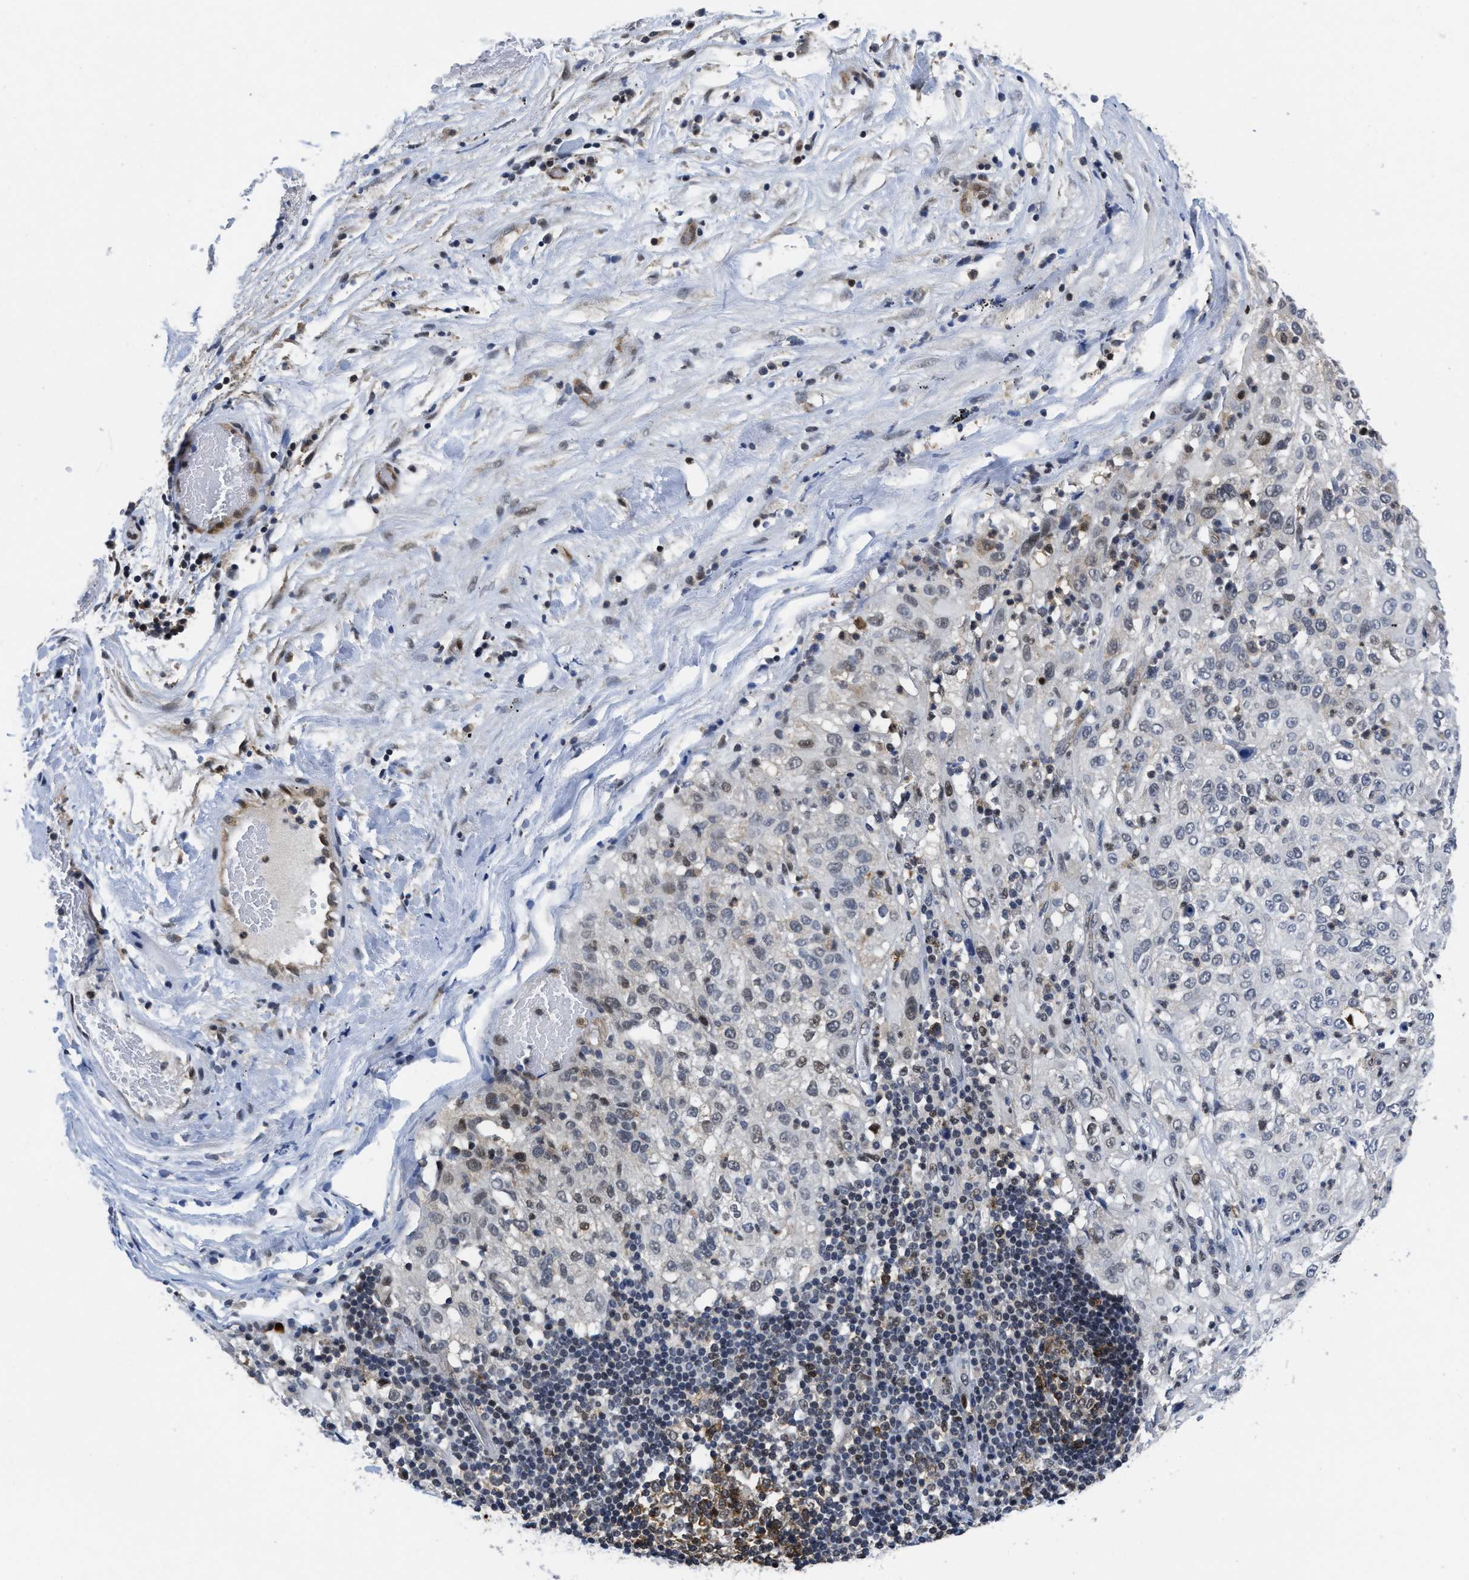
{"staining": {"intensity": "weak", "quantity": "<25%", "location": "nuclear"}, "tissue": "lung cancer", "cell_type": "Tumor cells", "image_type": "cancer", "snomed": [{"axis": "morphology", "description": "Inflammation, NOS"}, {"axis": "morphology", "description": "Squamous cell carcinoma, NOS"}, {"axis": "topography", "description": "Lymph node"}, {"axis": "topography", "description": "Soft tissue"}, {"axis": "topography", "description": "Lung"}], "caption": "Immunohistochemistry histopathology image of human lung cancer (squamous cell carcinoma) stained for a protein (brown), which exhibits no positivity in tumor cells.", "gene": "HIF1A", "patient": {"sex": "male", "age": 66}}